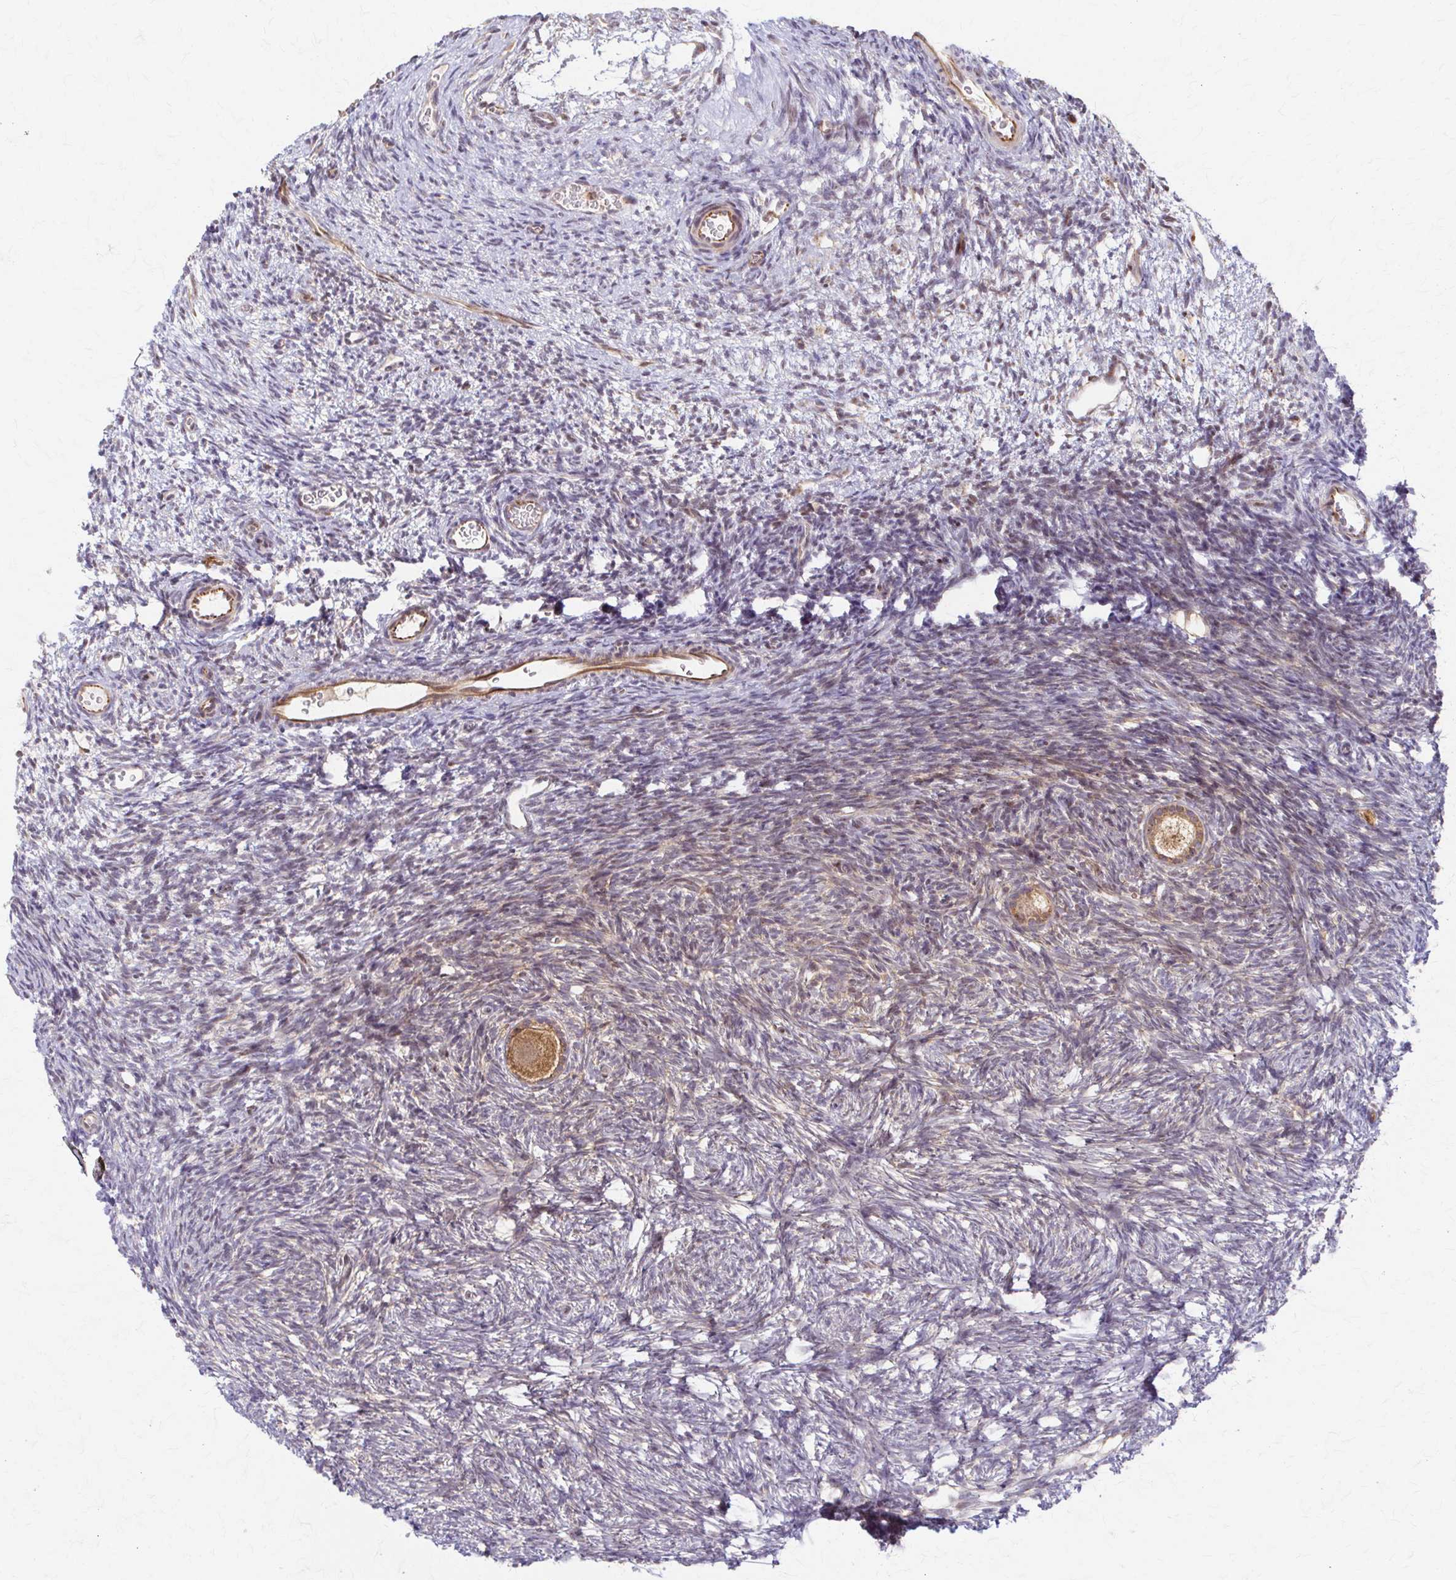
{"staining": {"intensity": "weak", "quantity": ">75%", "location": "cytoplasmic/membranous"}, "tissue": "ovary", "cell_type": "Follicle cells", "image_type": "normal", "snomed": [{"axis": "morphology", "description": "Normal tissue, NOS"}, {"axis": "topography", "description": "Ovary"}], "caption": "DAB immunohistochemical staining of normal ovary shows weak cytoplasmic/membranous protein staining in about >75% of follicle cells.", "gene": "ARHGAP35", "patient": {"sex": "female", "age": 34}}